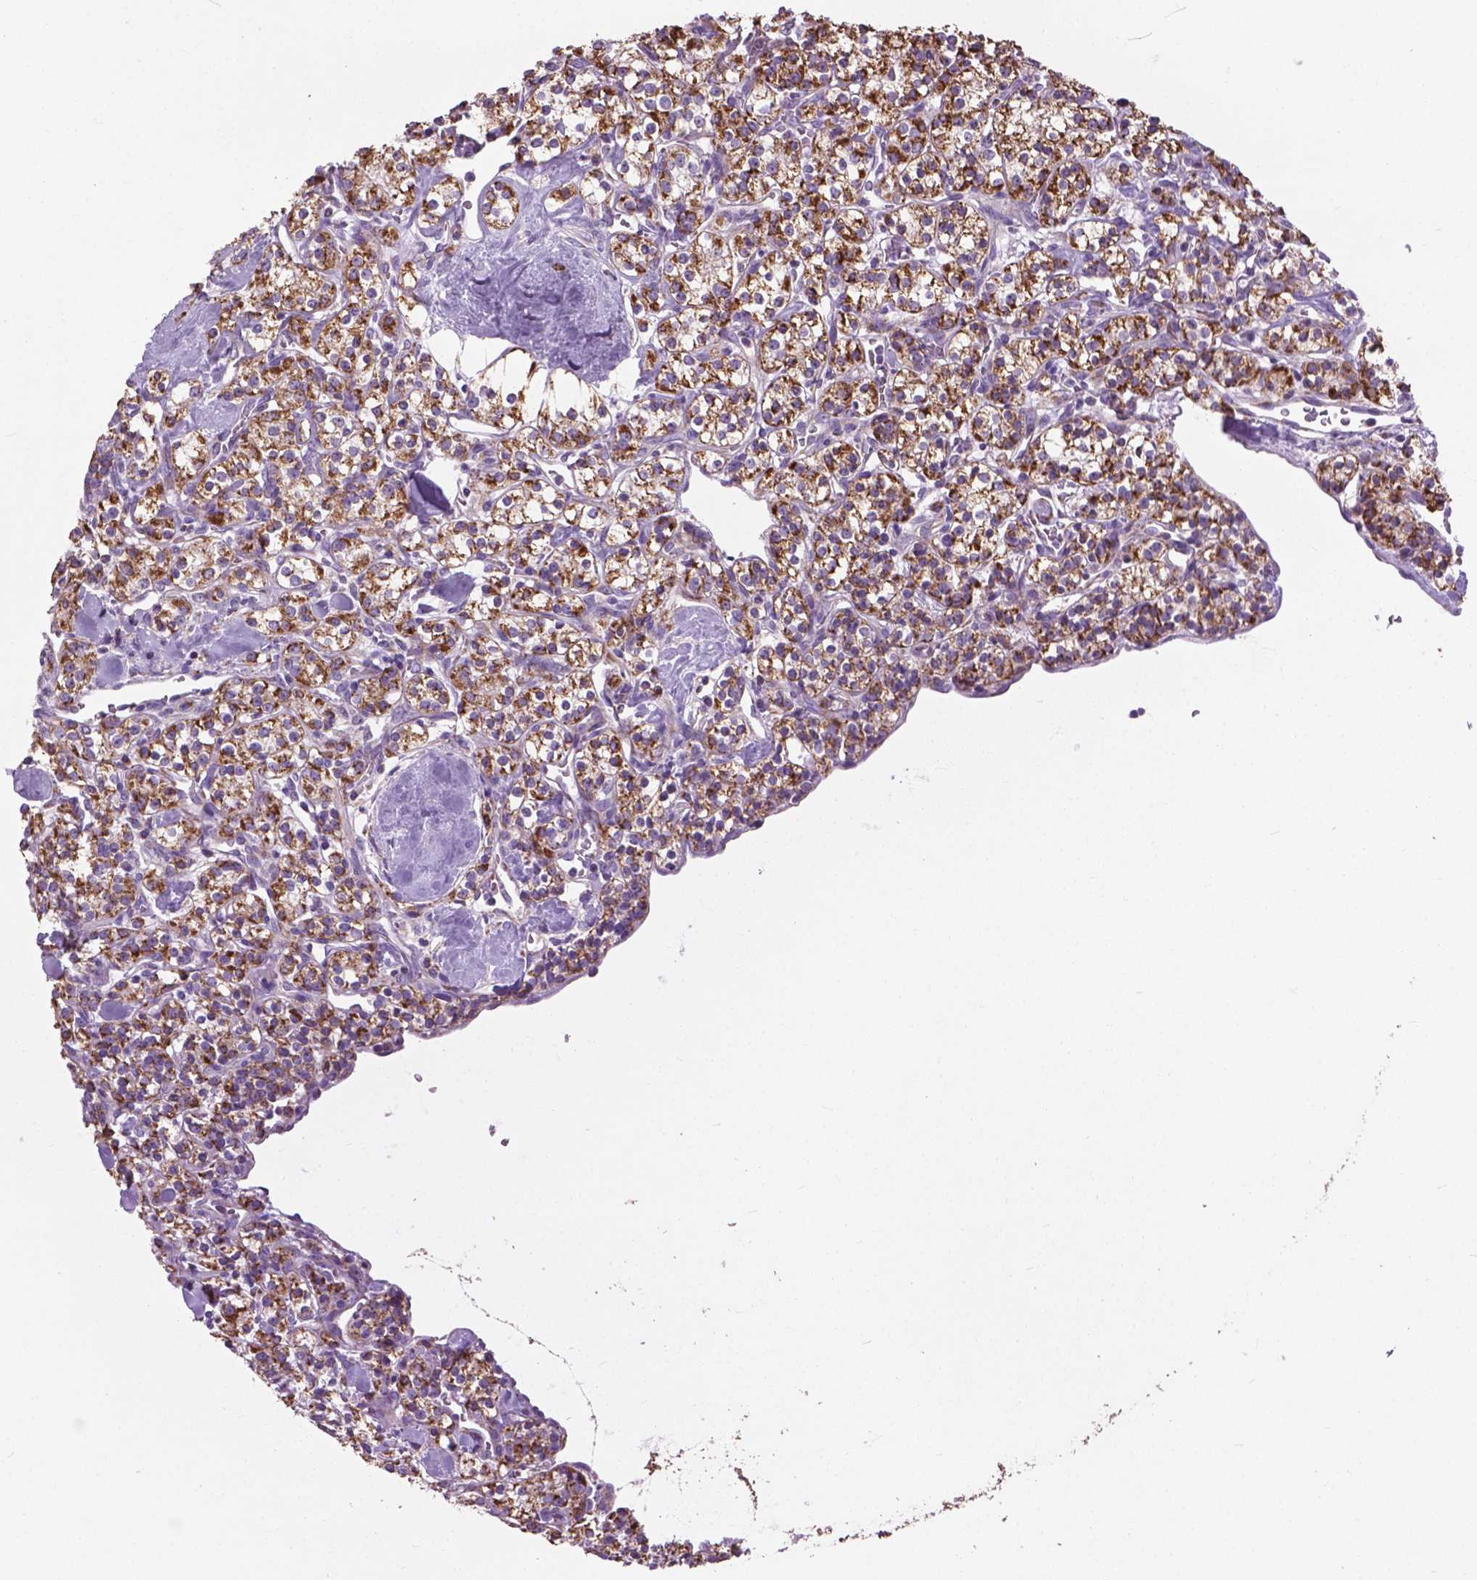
{"staining": {"intensity": "strong", "quantity": ">75%", "location": "cytoplasmic/membranous"}, "tissue": "renal cancer", "cell_type": "Tumor cells", "image_type": "cancer", "snomed": [{"axis": "morphology", "description": "Adenocarcinoma, NOS"}, {"axis": "topography", "description": "Kidney"}], "caption": "About >75% of tumor cells in renal adenocarcinoma reveal strong cytoplasmic/membranous protein staining as visualized by brown immunohistochemical staining.", "gene": "VDAC1", "patient": {"sex": "male", "age": 77}}